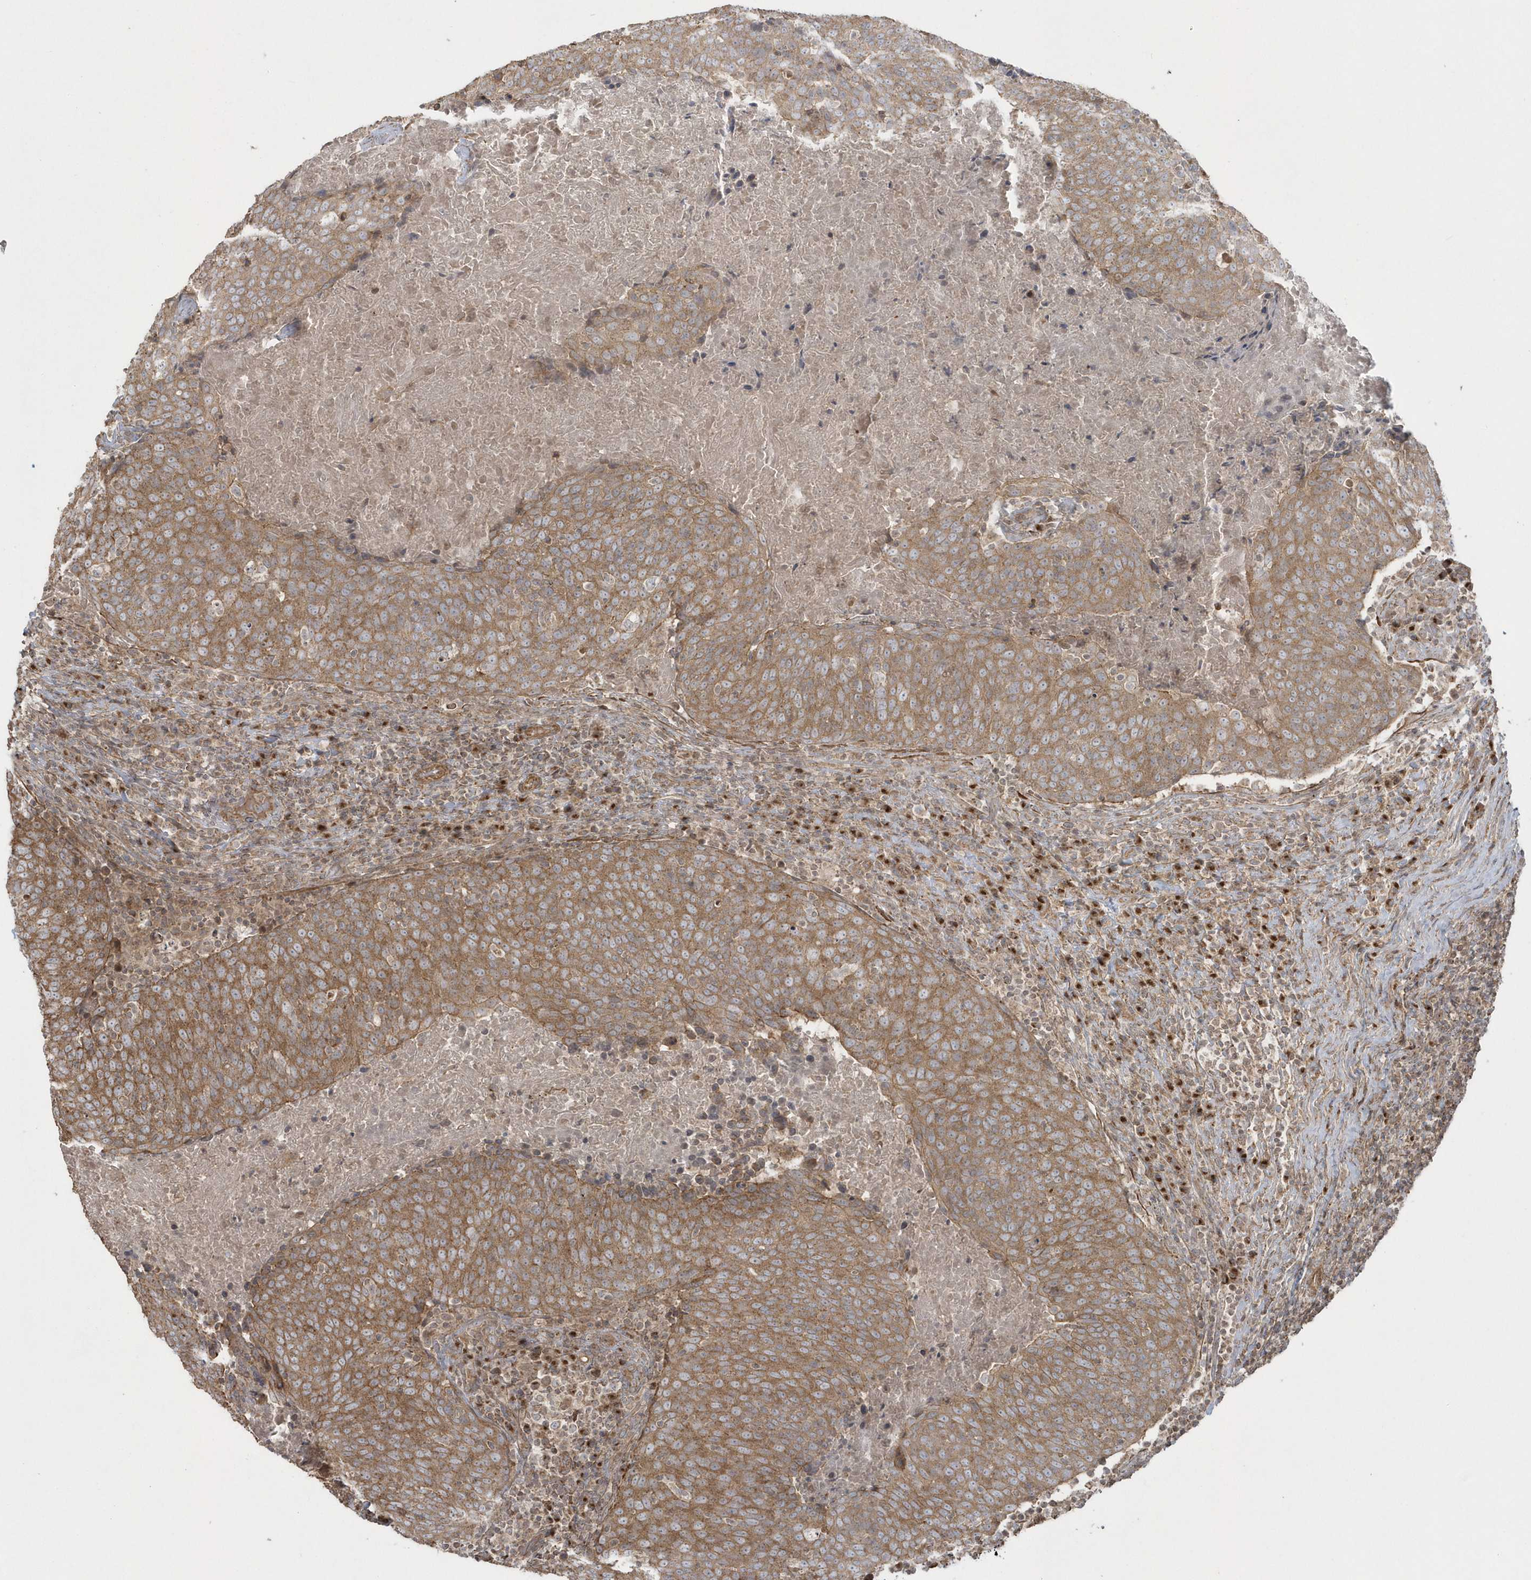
{"staining": {"intensity": "moderate", "quantity": ">75%", "location": "cytoplasmic/membranous"}, "tissue": "head and neck cancer", "cell_type": "Tumor cells", "image_type": "cancer", "snomed": [{"axis": "morphology", "description": "Squamous cell carcinoma, NOS"}, {"axis": "morphology", "description": "Squamous cell carcinoma, metastatic, NOS"}, {"axis": "topography", "description": "Lymph node"}, {"axis": "topography", "description": "Head-Neck"}], "caption": "Moderate cytoplasmic/membranous protein staining is present in about >75% of tumor cells in metastatic squamous cell carcinoma (head and neck). The protein is stained brown, and the nuclei are stained in blue (DAB (3,3'-diaminobenzidine) IHC with brightfield microscopy, high magnification).", "gene": "ARMC8", "patient": {"sex": "male", "age": 62}}